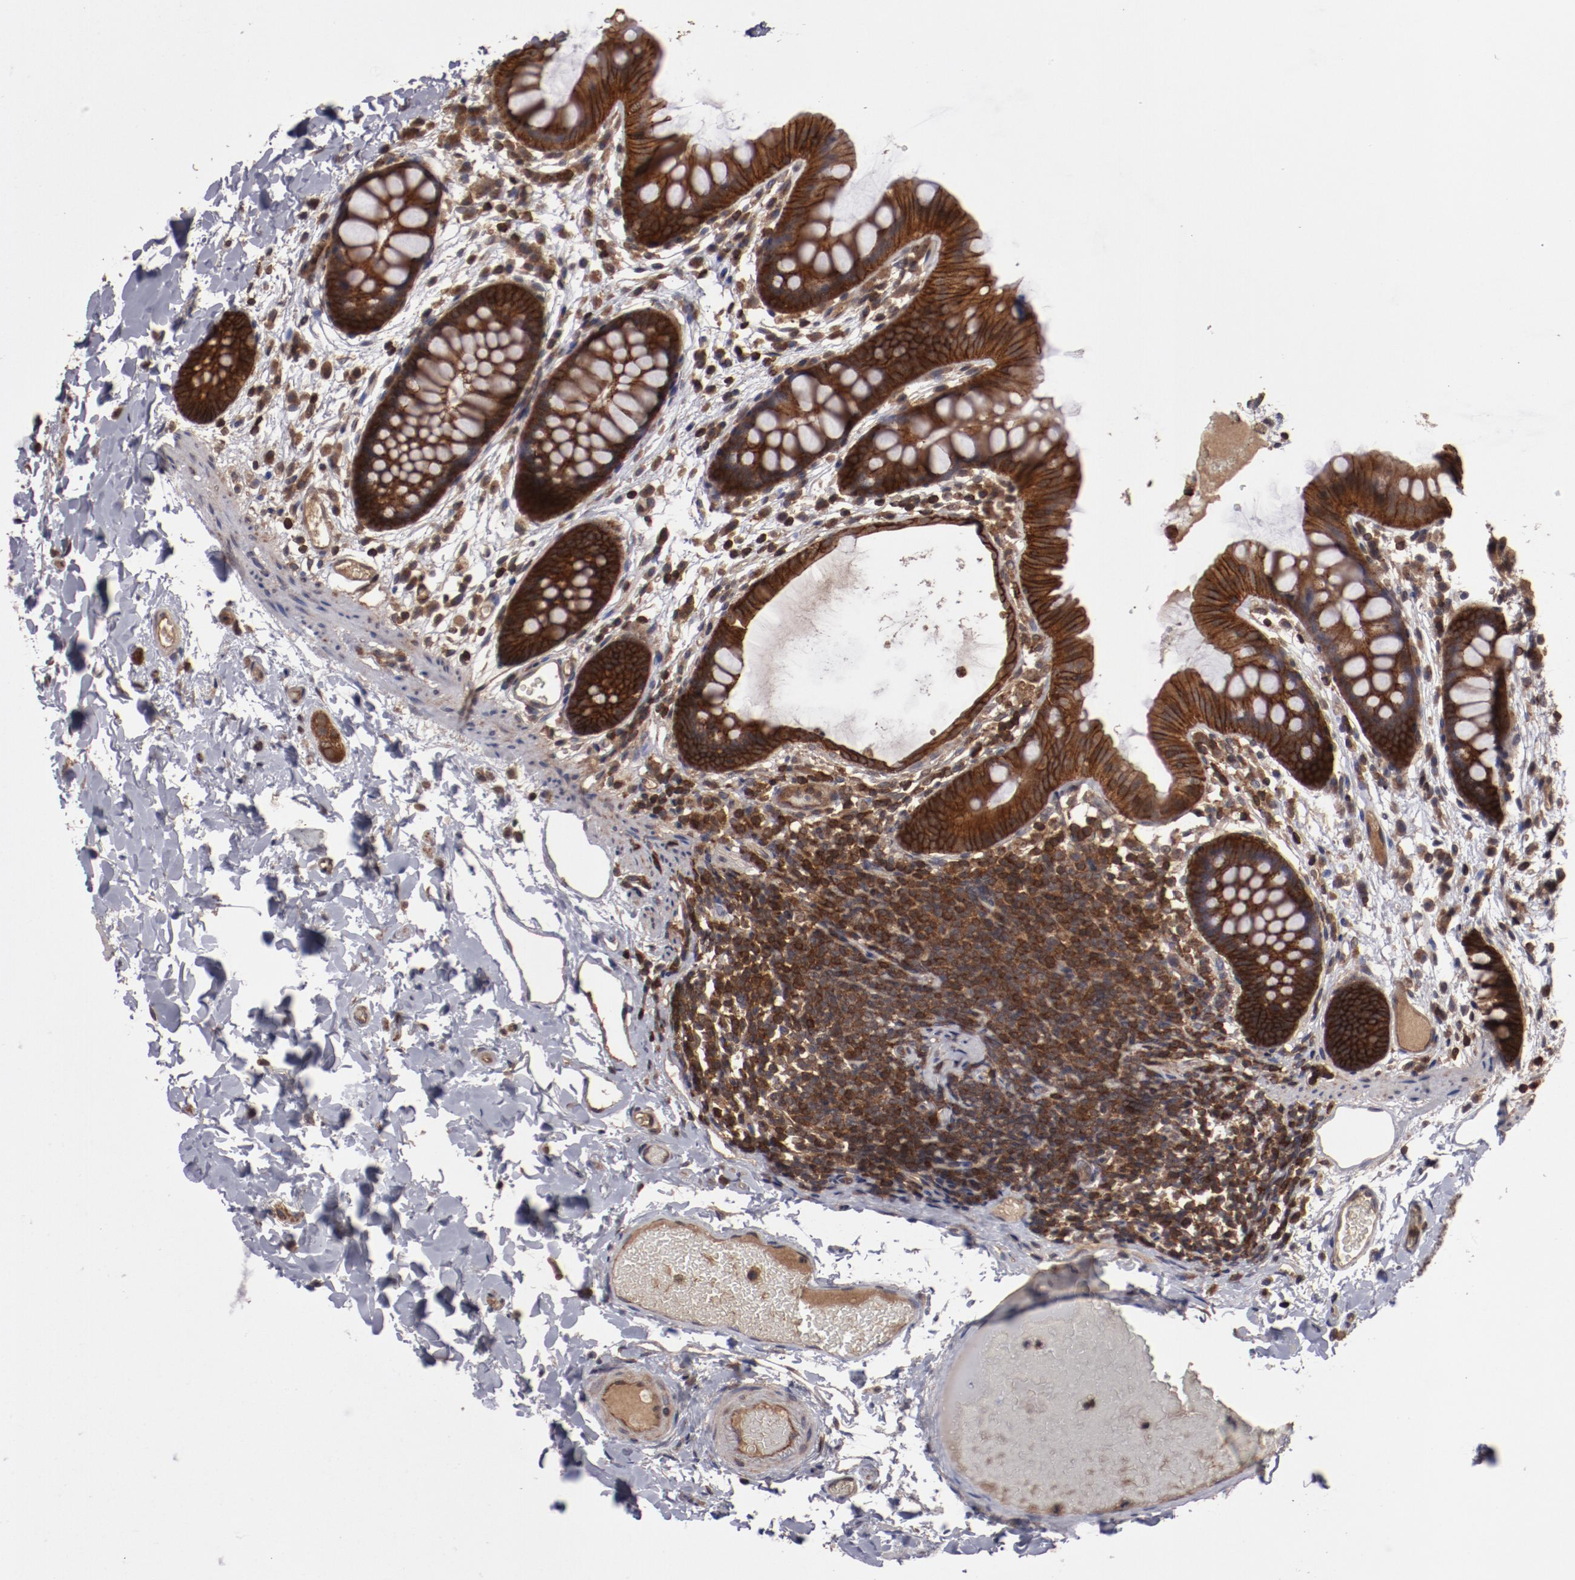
{"staining": {"intensity": "weak", "quantity": ">75%", "location": "cytoplasmic/membranous"}, "tissue": "colon", "cell_type": "Endothelial cells", "image_type": "normal", "snomed": [{"axis": "morphology", "description": "Normal tissue, NOS"}, {"axis": "topography", "description": "Smooth muscle"}, {"axis": "topography", "description": "Colon"}], "caption": "A high-resolution micrograph shows immunohistochemistry (IHC) staining of unremarkable colon, which exhibits weak cytoplasmic/membranous positivity in about >75% of endothelial cells. The staining is performed using DAB brown chromogen to label protein expression. The nuclei are counter-stained blue using hematoxylin.", "gene": "RPS6KA6", "patient": {"sex": "male", "age": 67}}